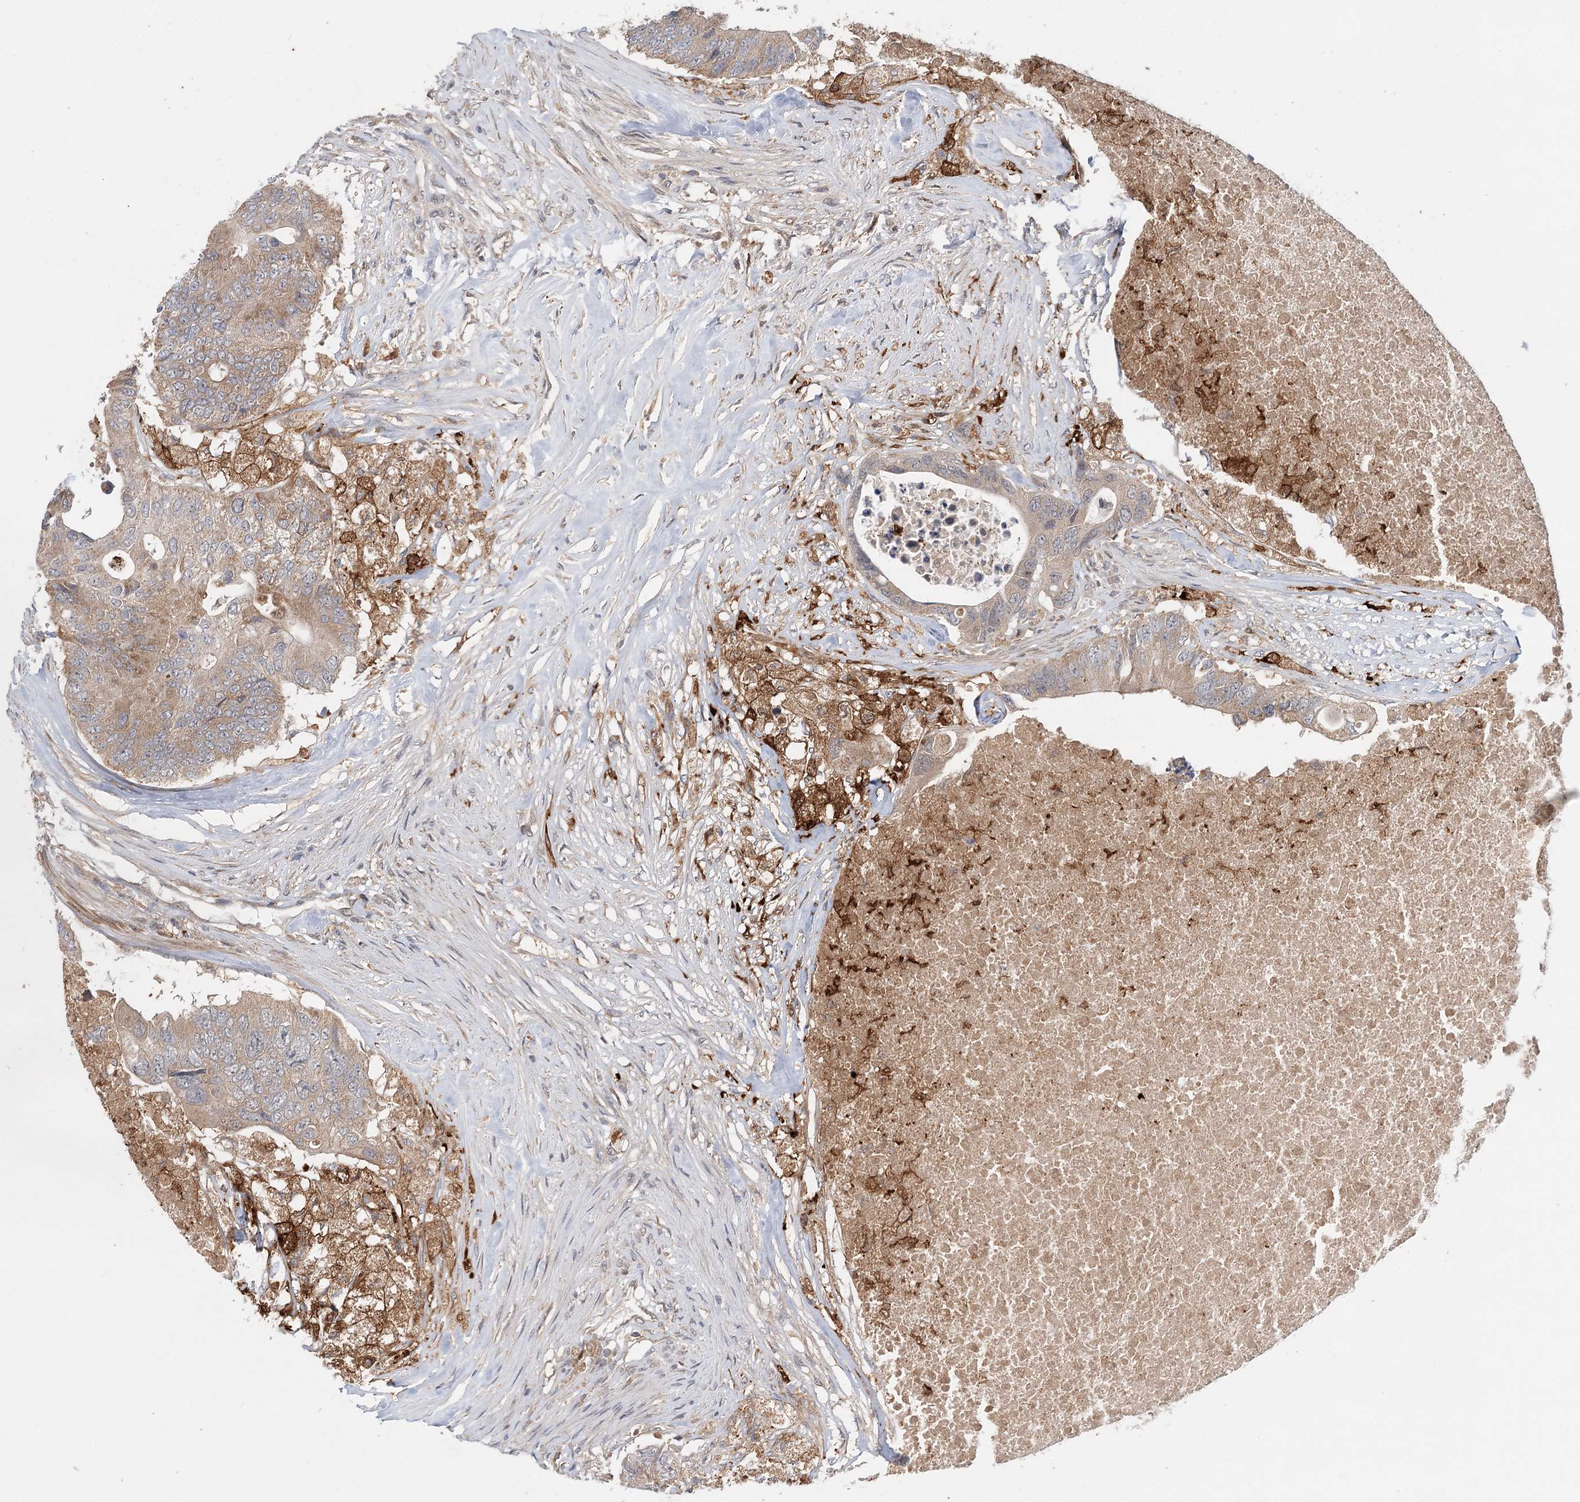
{"staining": {"intensity": "moderate", "quantity": ">75%", "location": "cytoplasmic/membranous"}, "tissue": "colorectal cancer", "cell_type": "Tumor cells", "image_type": "cancer", "snomed": [{"axis": "morphology", "description": "Adenocarcinoma, NOS"}, {"axis": "topography", "description": "Colon"}], "caption": "DAB immunohistochemical staining of colorectal adenocarcinoma demonstrates moderate cytoplasmic/membranous protein positivity in about >75% of tumor cells.", "gene": "AP3B1", "patient": {"sex": "male", "age": 71}}